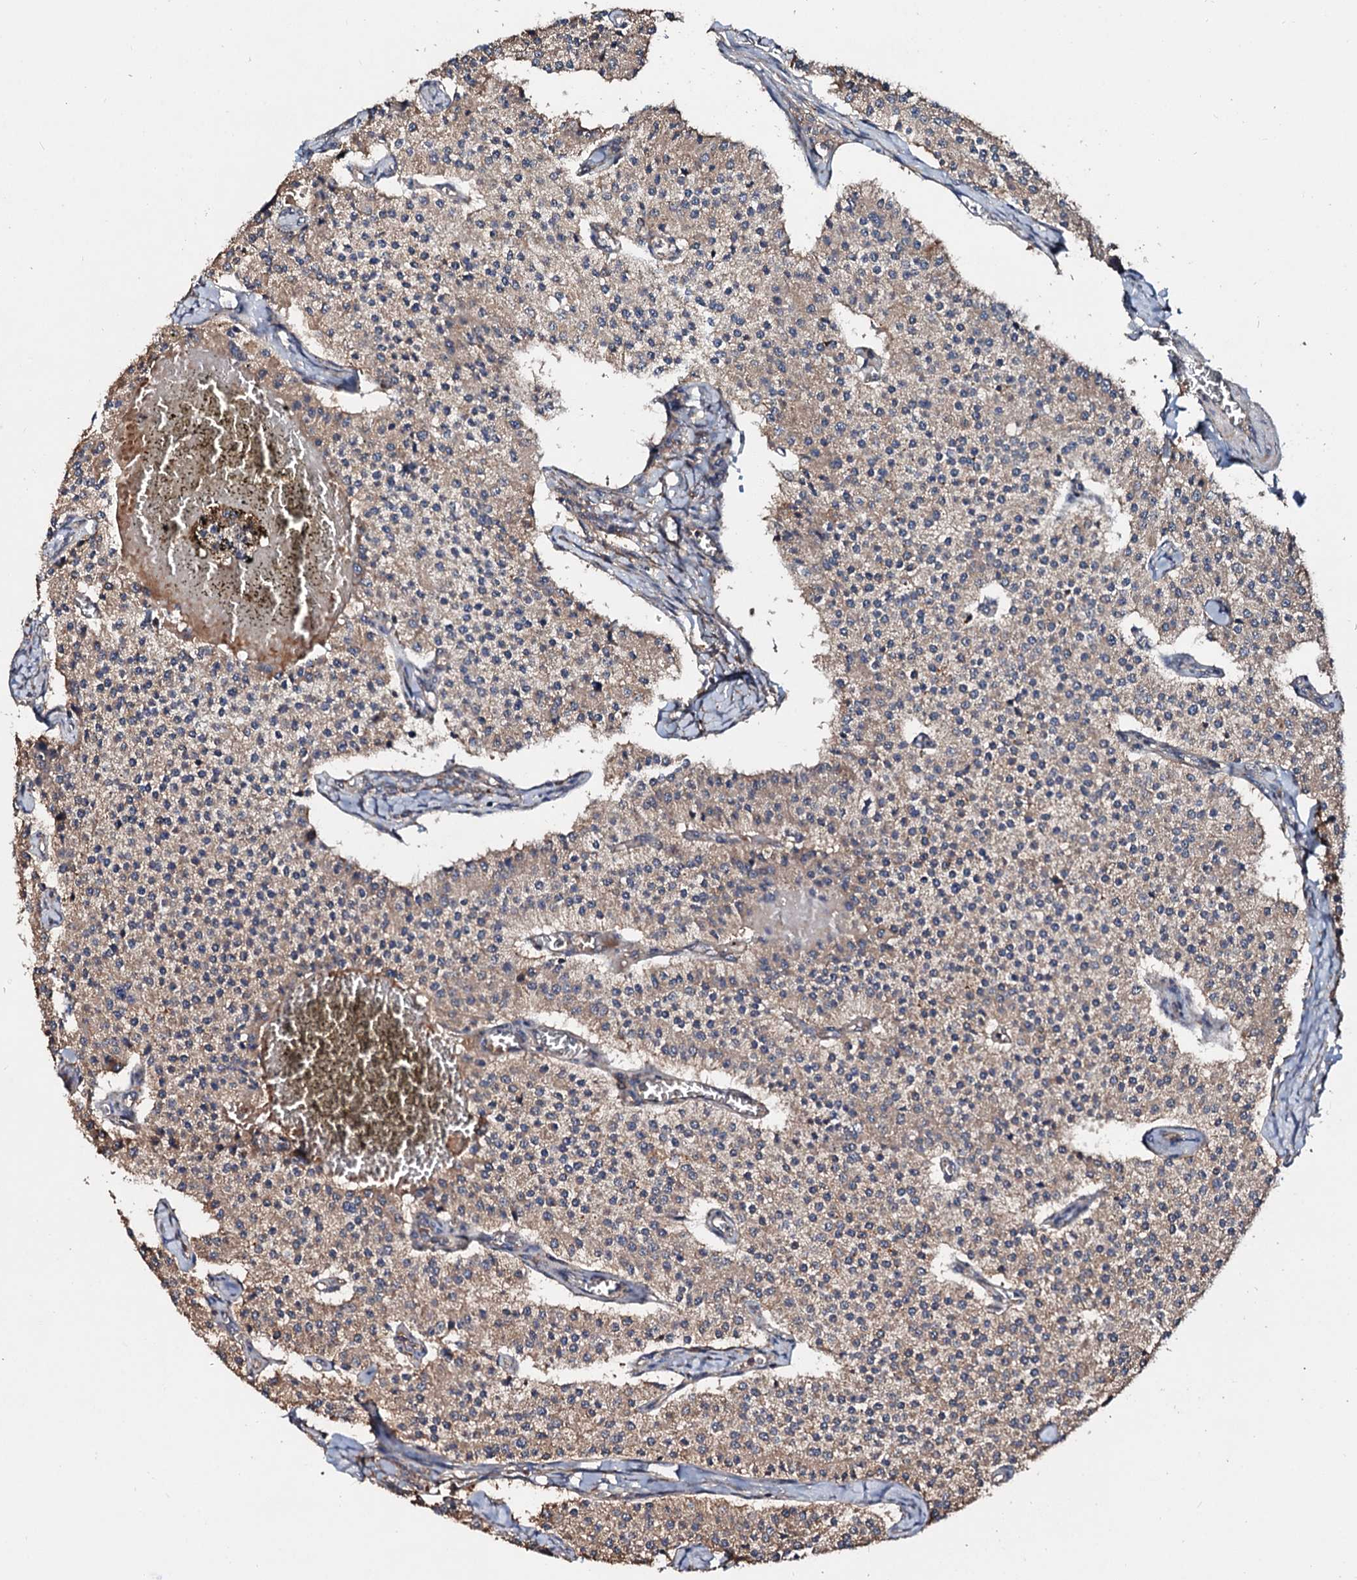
{"staining": {"intensity": "weak", "quantity": ">75%", "location": "cytoplasmic/membranous"}, "tissue": "carcinoid", "cell_type": "Tumor cells", "image_type": "cancer", "snomed": [{"axis": "morphology", "description": "Carcinoid, malignant, NOS"}, {"axis": "topography", "description": "Colon"}], "caption": "Tumor cells exhibit low levels of weak cytoplasmic/membranous staining in about >75% of cells in carcinoid.", "gene": "EXTL1", "patient": {"sex": "female", "age": 52}}